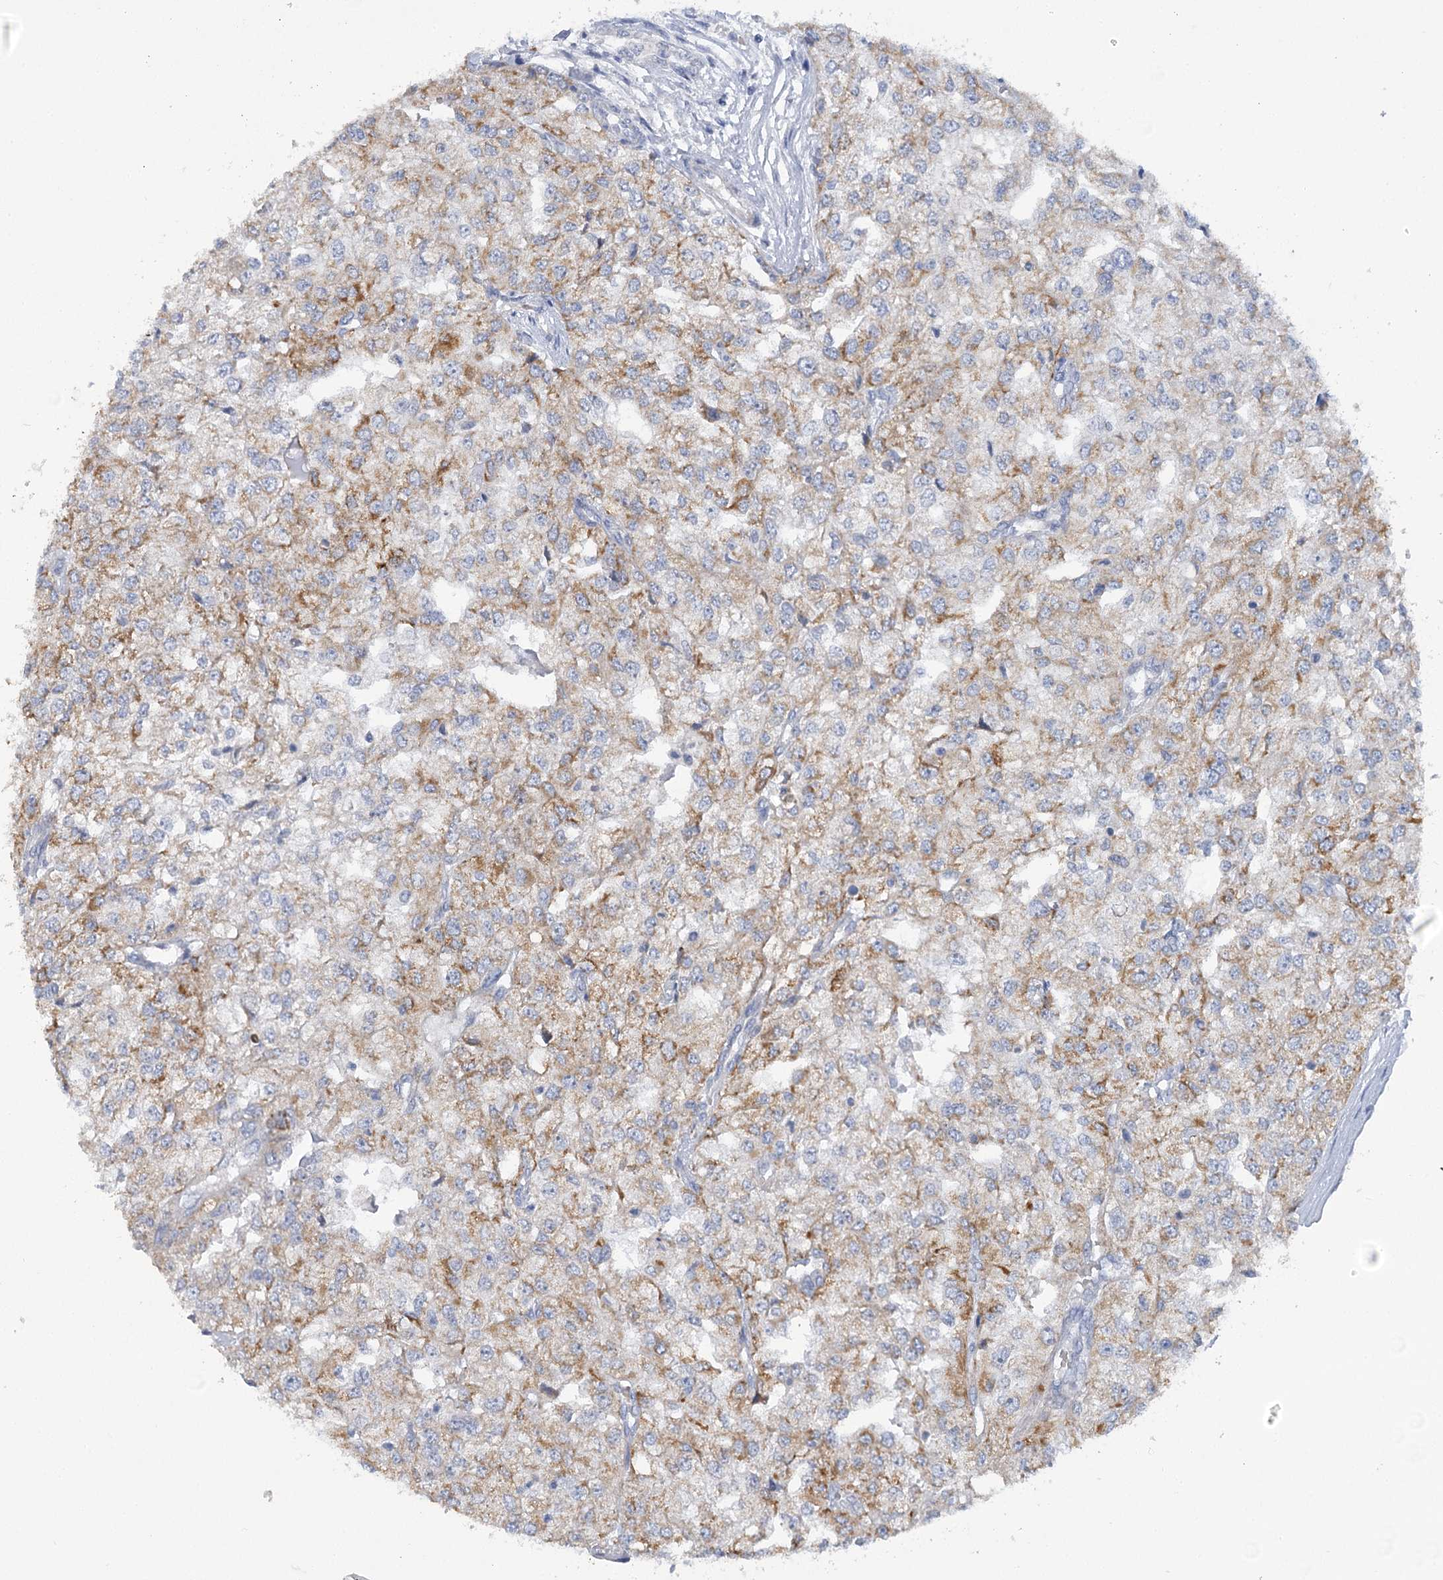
{"staining": {"intensity": "weak", "quantity": "25%-75%", "location": "cytoplasmic/membranous"}, "tissue": "renal cancer", "cell_type": "Tumor cells", "image_type": "cancer", "snomed": [{"axis": "morphology", "description": "Adenocarcinoma, NOS"}, {"axis": "topography", "description": "Kidney"}], "caption": "A brown stain highlights weak cytoplasmic/membranous expression of a protein in human adenocarcinoma (renal) tumor cells.", "gene": "DCUN1D1", "patient": {"sex": "female", "age": 54}}